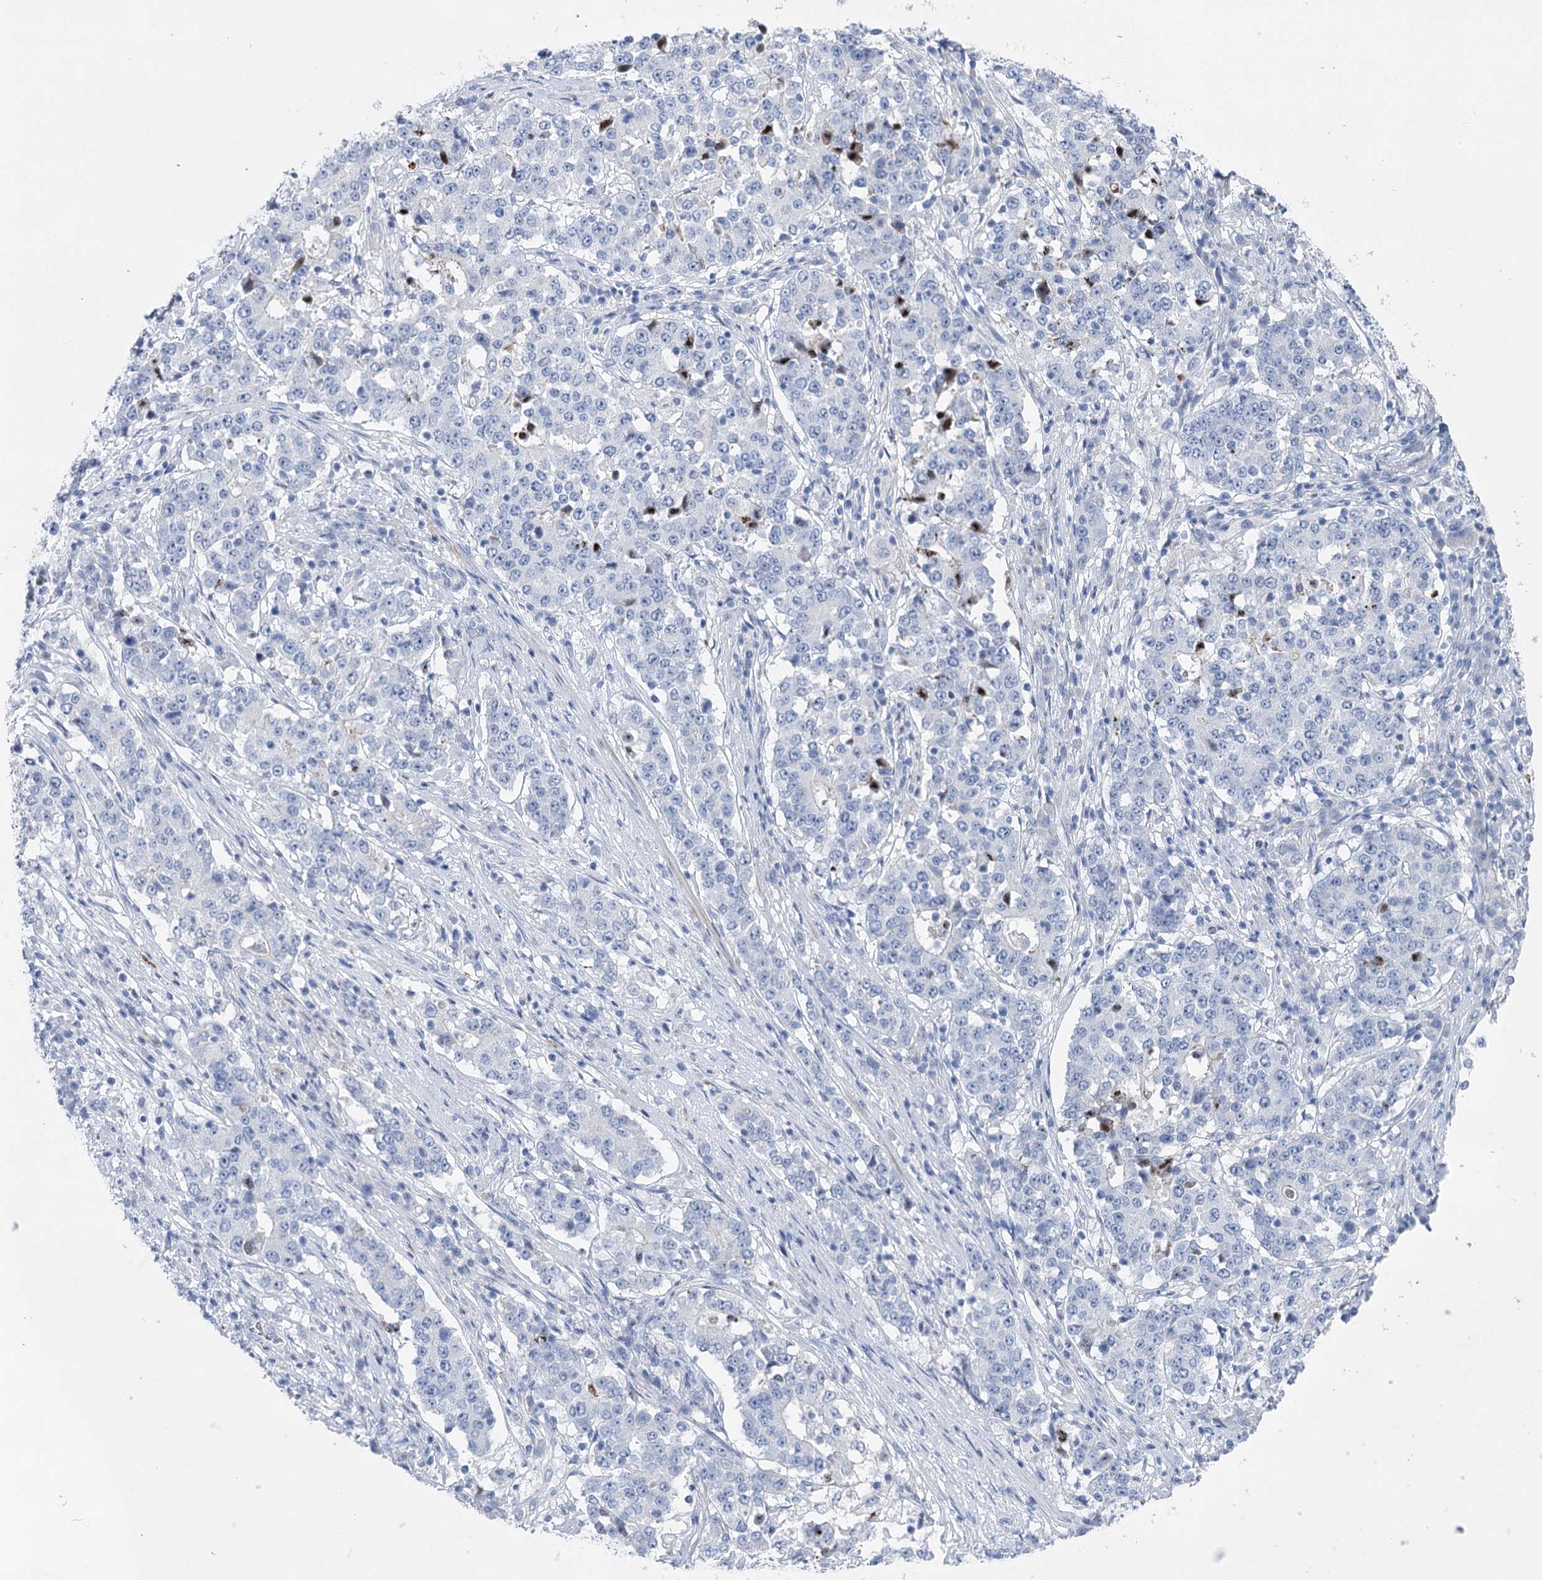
{"staining": {"intensity": "negative", "quantity": "none", "location": "none"}, "tissue": "stomach cancer", "cell_type": "Tumor cells", "image_type": "cancer", "snomed": [{"axis": "morphology", "description": "Adenocarcinoma, NOS"}, {"axis": "topography", "description": "Stomach"}], "caption": "The image demonstrates no staining of tumor cells in stomach cancer. (DAB immunohistochemistry with hematoxylin counter stain).", "gene": "WDR74", "patient": {"sex": "male", "age": 59}}